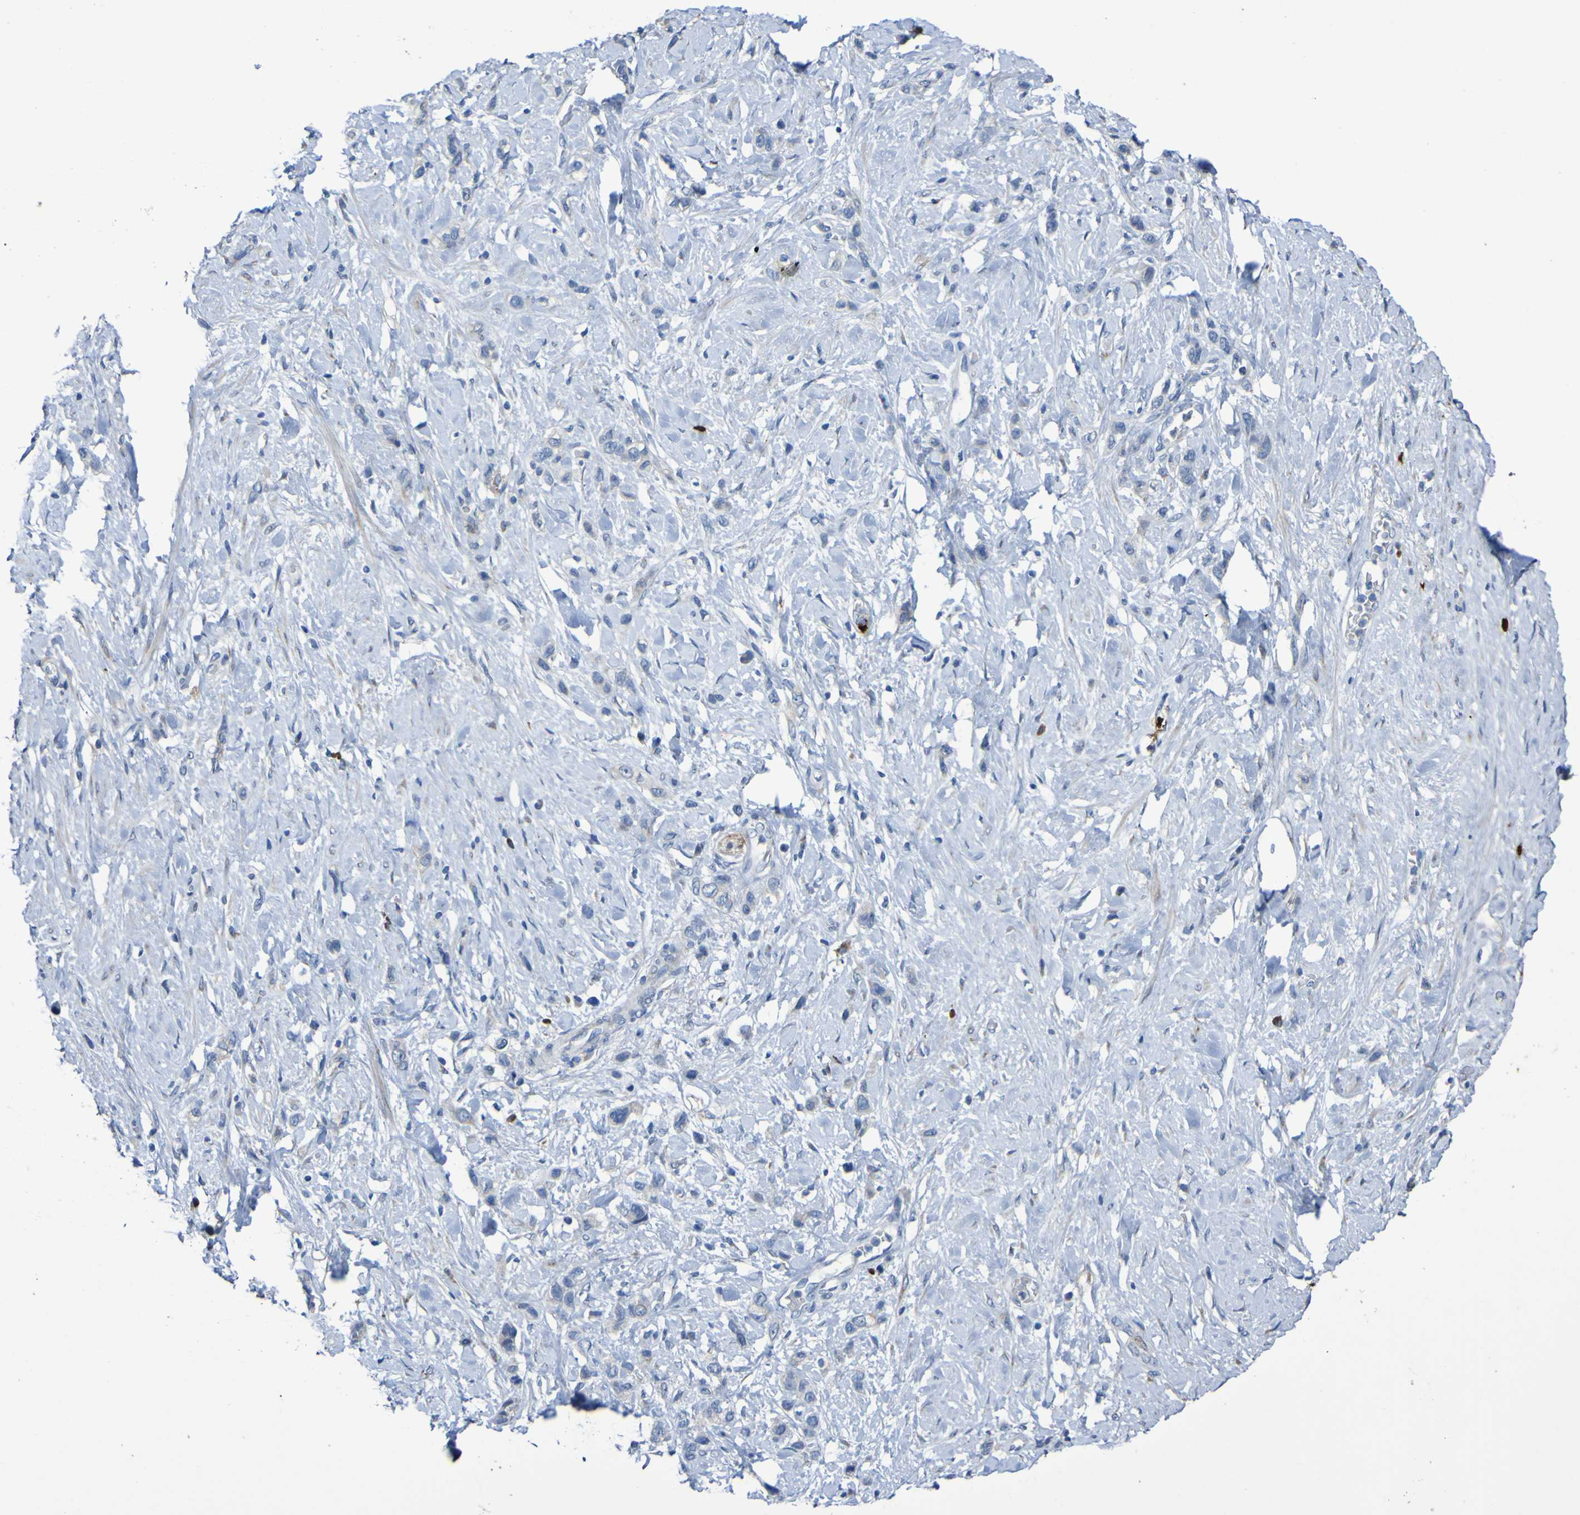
{"staining": {"intensity": "negative", "quantity": "none", "location": "none"}, "tissue": "stomach cancer", "cell_type": "Tumor cells", "image_type": "cancer", "snomed": [{"axis": "morphology", "description": "Adenocarcinoma, NOS"}, {"axis": "morphology", "description": "Adenocarcinoma, High grade"}, {"axis": "topography", "description": "Stomach, upper"}, {"axis": "topography", "description": "Stomach, lower"}], "caption": "Photomicrograph shows no protein positivity in tumor cells of stomach cancer (high-grade adenocarcinoma) tissue. Brightfield microscopy of immunohistochemistry (IHC) stained with DAB (brown) and hematoxylin (blue), captured at high magnification.", "gene": "C11orf24", "patient": {"sex": "female", "age": 65}}